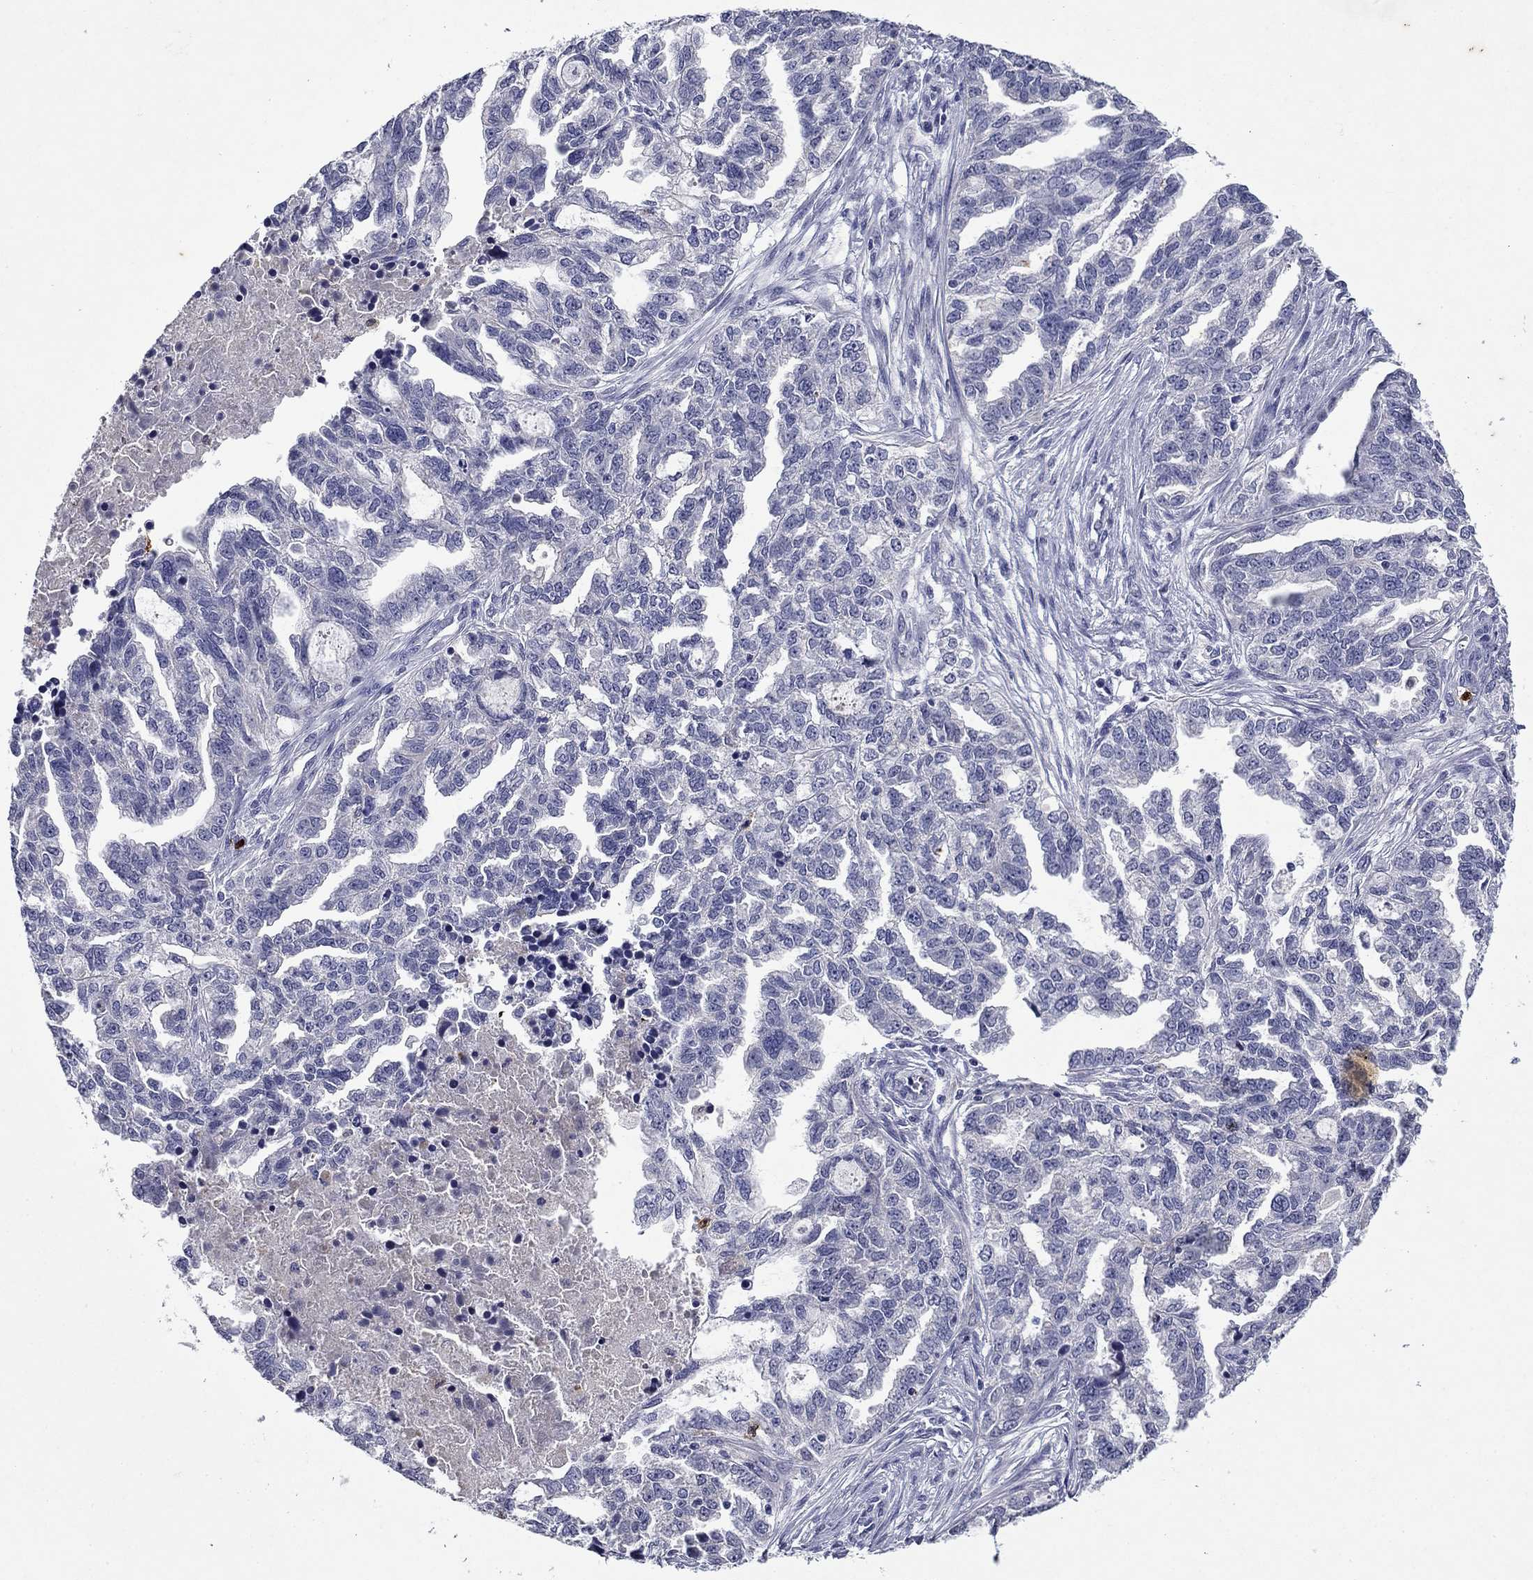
{"staining": {"intensity": "negative", "quantity": "none", "location": "none"}, "tissue": "ovarian cancer", "cell_type": "Tumor cells", "image_type": "cancer", "snomed": [{"axis": "morphology", "description": "Cystadenocarcinoma, serous, NOS"}, {"axis": "topography", "description": "Ovary"}], "caption": "Tumor cells show no significant protein staining in ovarian serous cystadenocarcinoma.", "gene": "IRF5", "patient": {"sex": "female", "age": 51}}